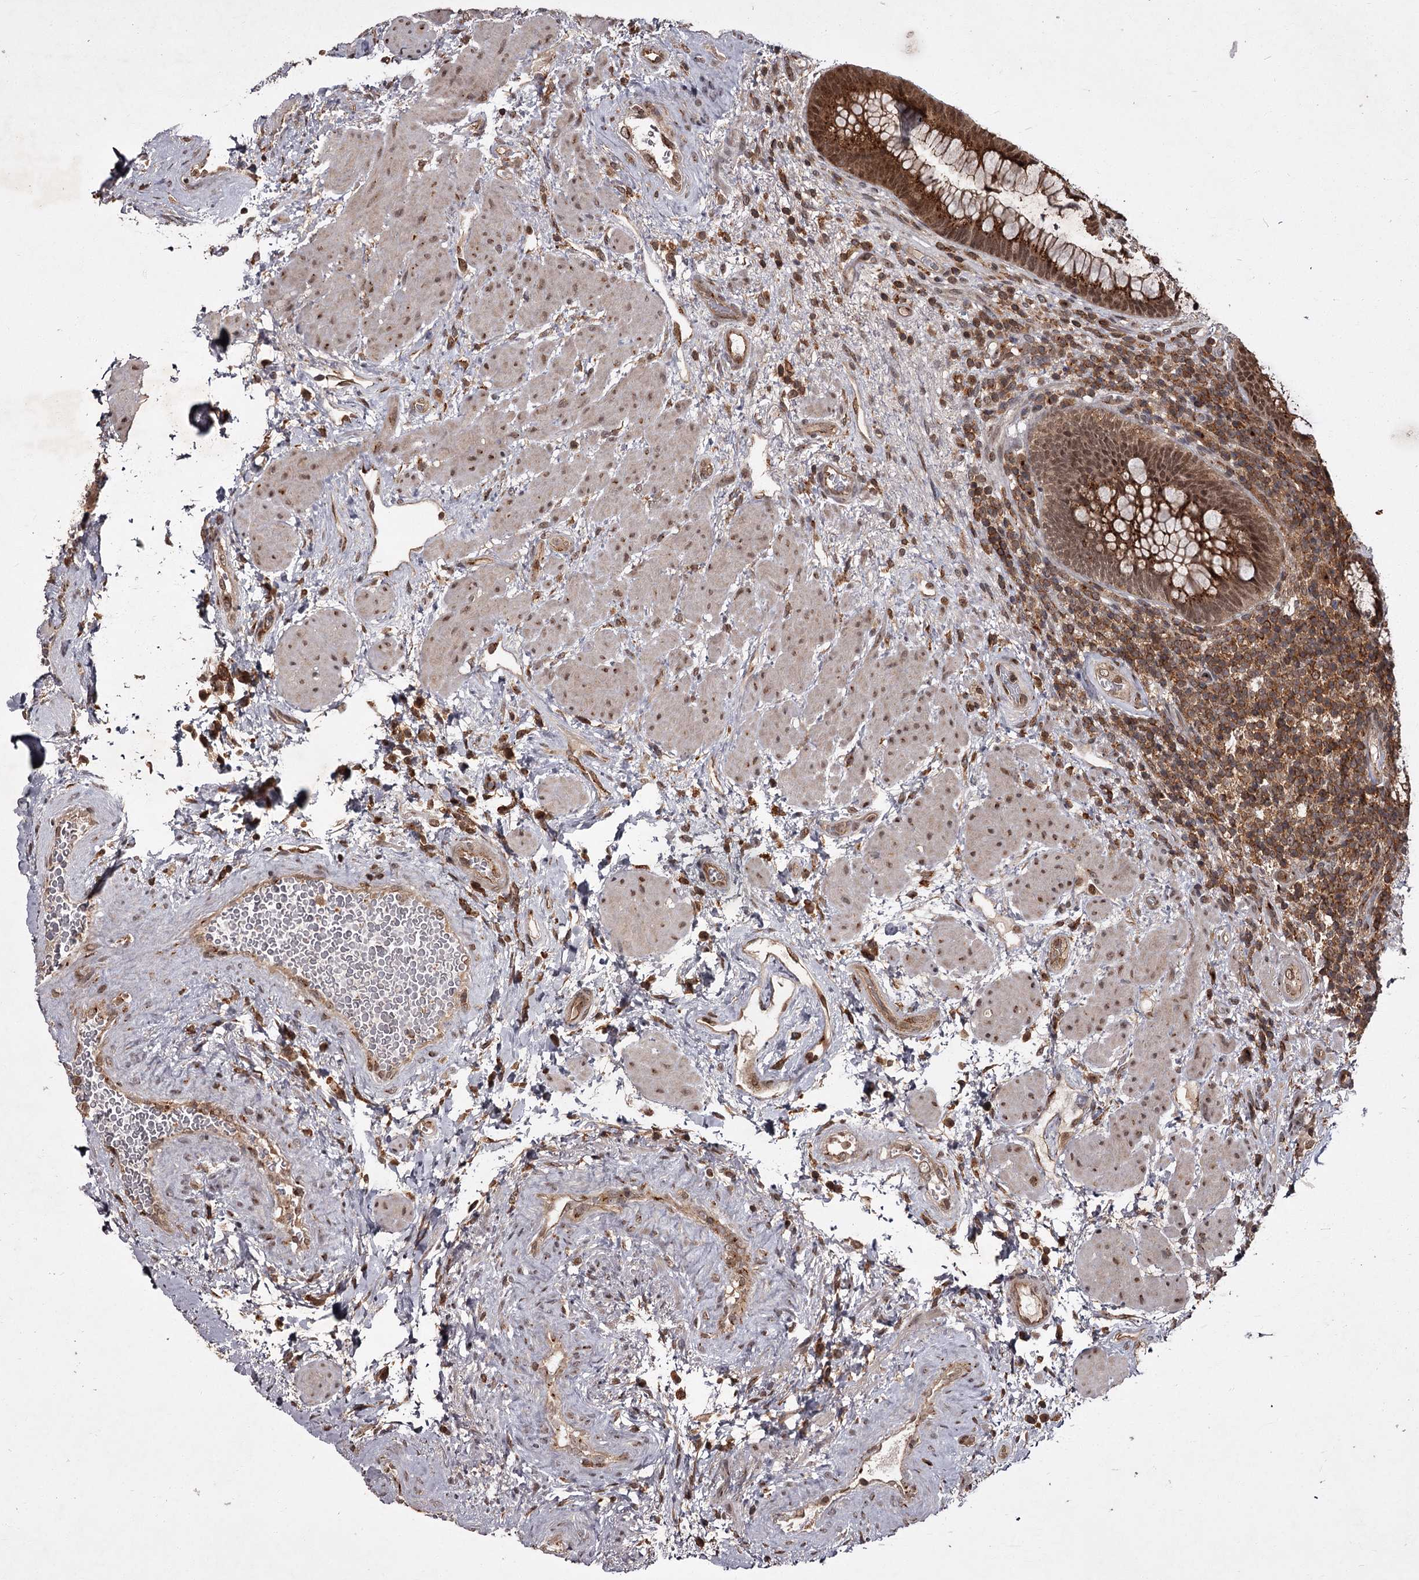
{"staining": {"intensity": "moderate", "quantity": ">75%", "location": "cytoplasmic/membranous,nuclear"}, "tissue": "rectum", "cell_type": "Glandular cells", "image_type": "normal", "snomed": [{"axis": "morphology", "description": "Normal tissue, NOS"}, {"axis": "topography", "description": "Rectum"}], "caption": "Immunohistochemistry (IHC) photomicrograph of benign rectum: human rectum stained using immunohistochemistry reveals medium levels of moderate protein expression localized specifically in the cytoplasmic/membranous,nuclear of glandular cells, appearing as a cytoplasmic/membranous,nuclear brown color.", "gene": "TBC1D23", "patient": {"sex": "male", "age": 51}}